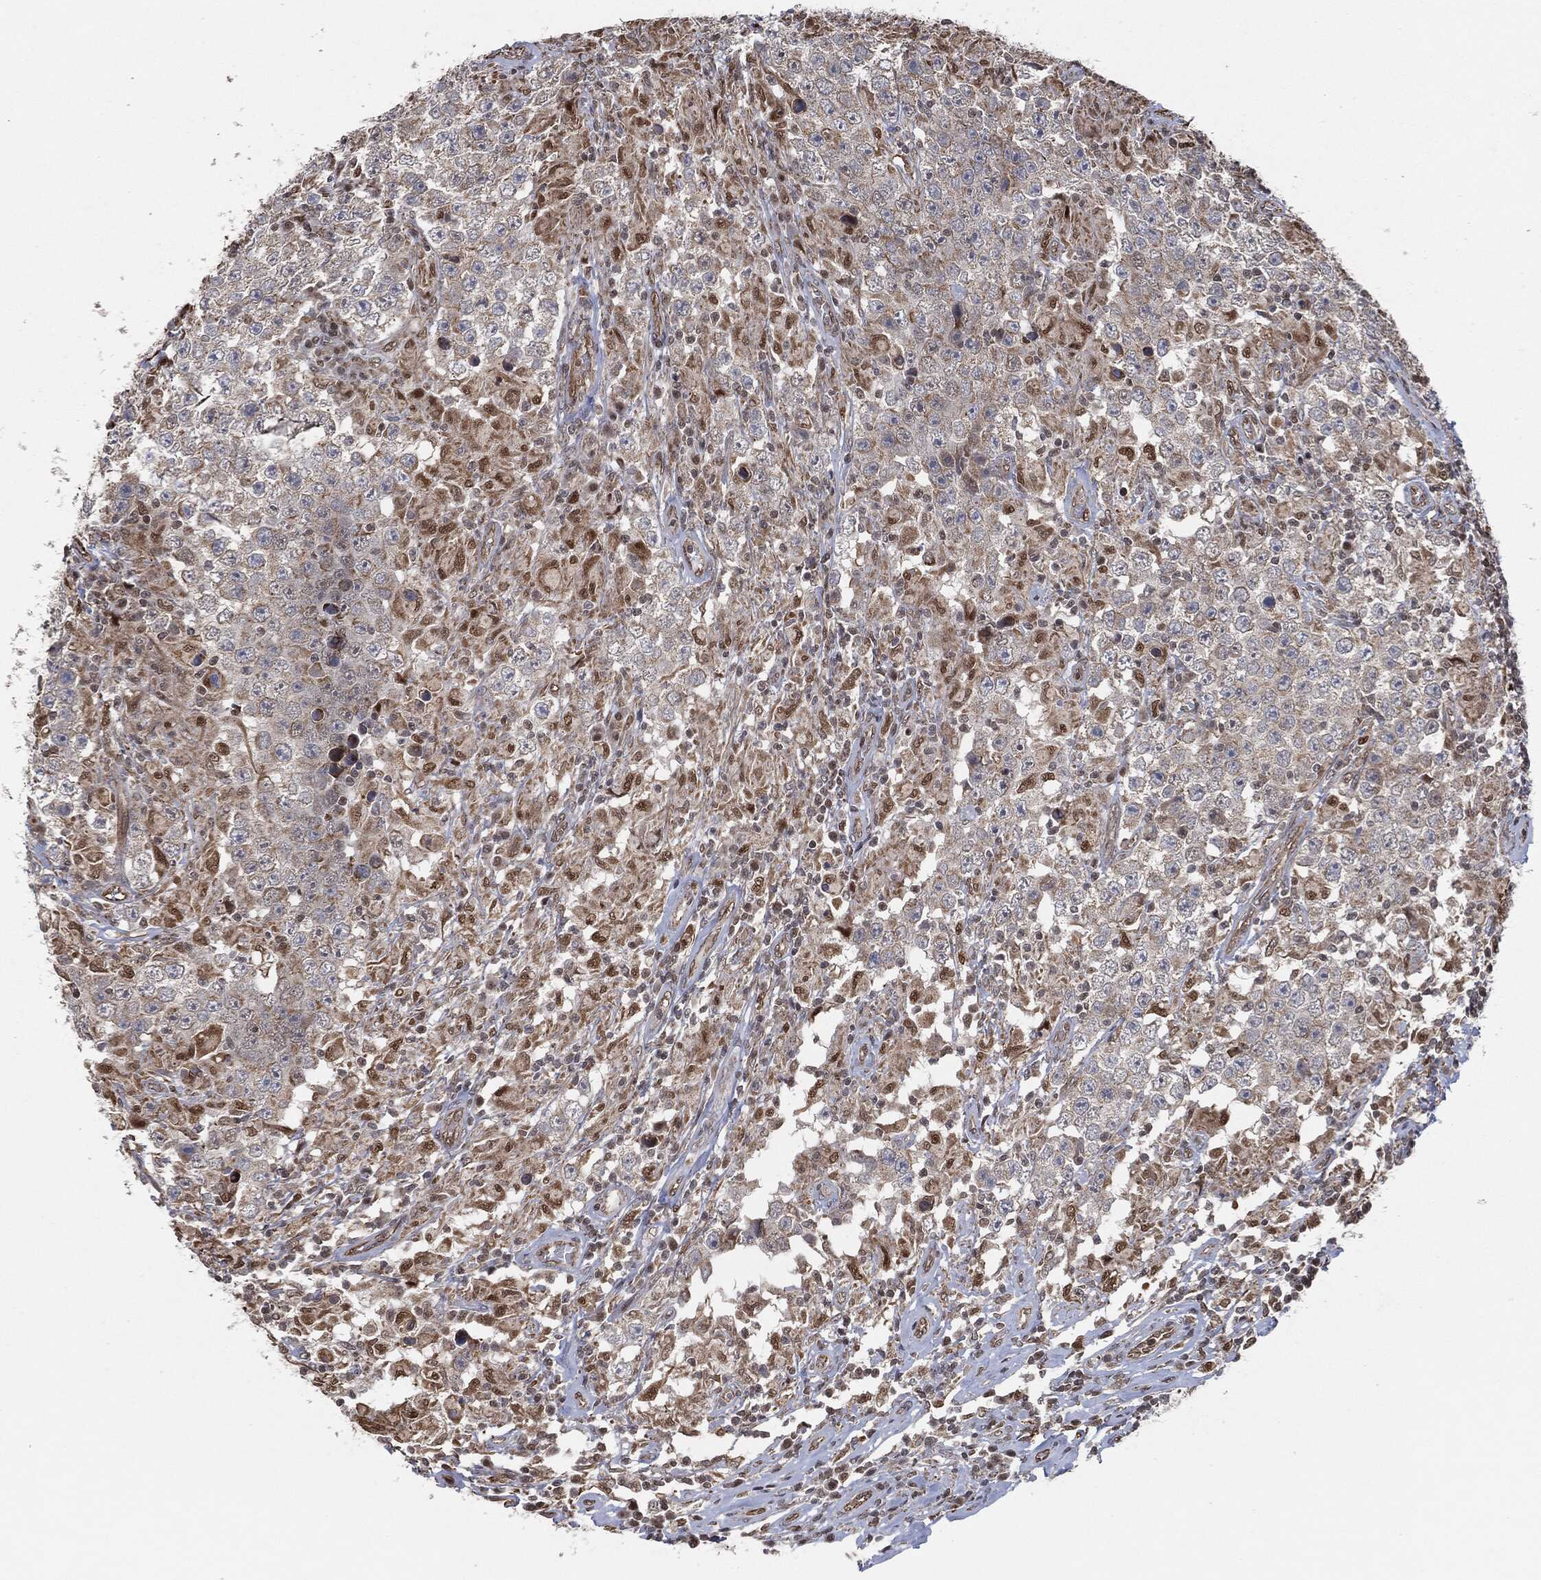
{"staining": {"intensity": "negative", "quantity": "none", "location": "none"}, "tissue": "testis cancer", "cell_type": "Tumor cells", "image_type": "cancer", "snomed": [{"axis": "morphology", "description": "Seminoma, NOS"}, {"axis": "morphology", "description": "Carcinoma, Embryonal, NOS"}, {"axis": "topography", "description": "Testis"}], "caption": "Immunohistochemical staining of testis cancer (embryonal carcinoma) displays no significant staining in tumor cells. The staining was performed using DAB (3,3'-diaminobenzidine) to visualize the protein expression in brown, while the nuclei were stained in blue with hematoxylin (Magnification: 20x).", "gene": "TP53RK", "patient": {"sex": "male", "age": 41}}